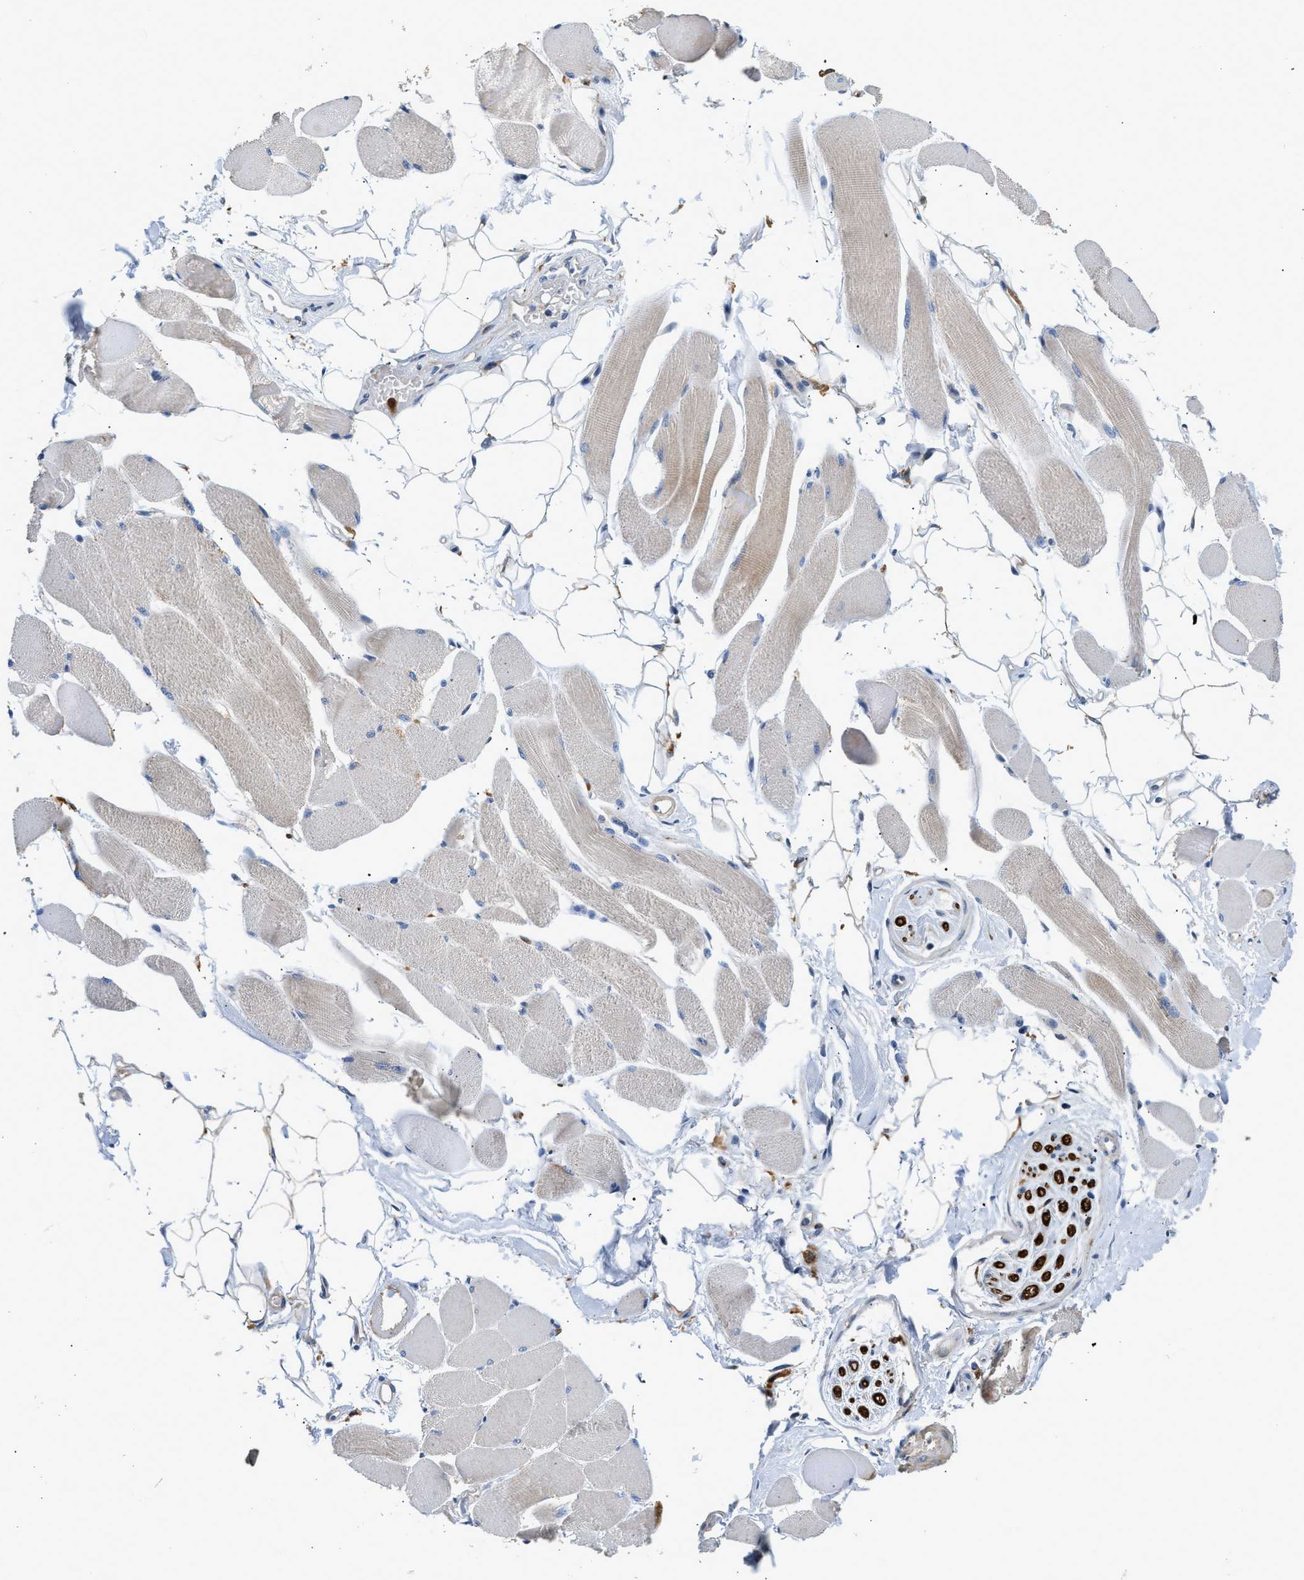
{"staining": {"intensity": "weak", "quantity": "25%-75%", "location": "cytoplasmic/membranous"}, "tissue": "skeletal muscle", "cell_type": "Myocytes", "image_type": "normal", "snomed": [{"axis": "morphology", "description": "Normal tissue, NOS"}, {"axis": "topography", "description": "Skeletal muscle"}, {"axis": "topography", "description": "Peripheral nerve tissue"}], "caption": "Immunohistochemistry staining of unremarkable skeletal muscle, which exhibits low levels of weak cytoplasmic/membranous staining in about 25%-75% of myocytes indicating weak cytoplasmic/membranous protein staining. The staining was performed using DAB (3,3'-diaminobenzidine) (brown) for protein detection and nuclei were counterstained in hematoxylin (blue).", "gene": "RAB31", "patient": {"sex": "female", "age": 84}}